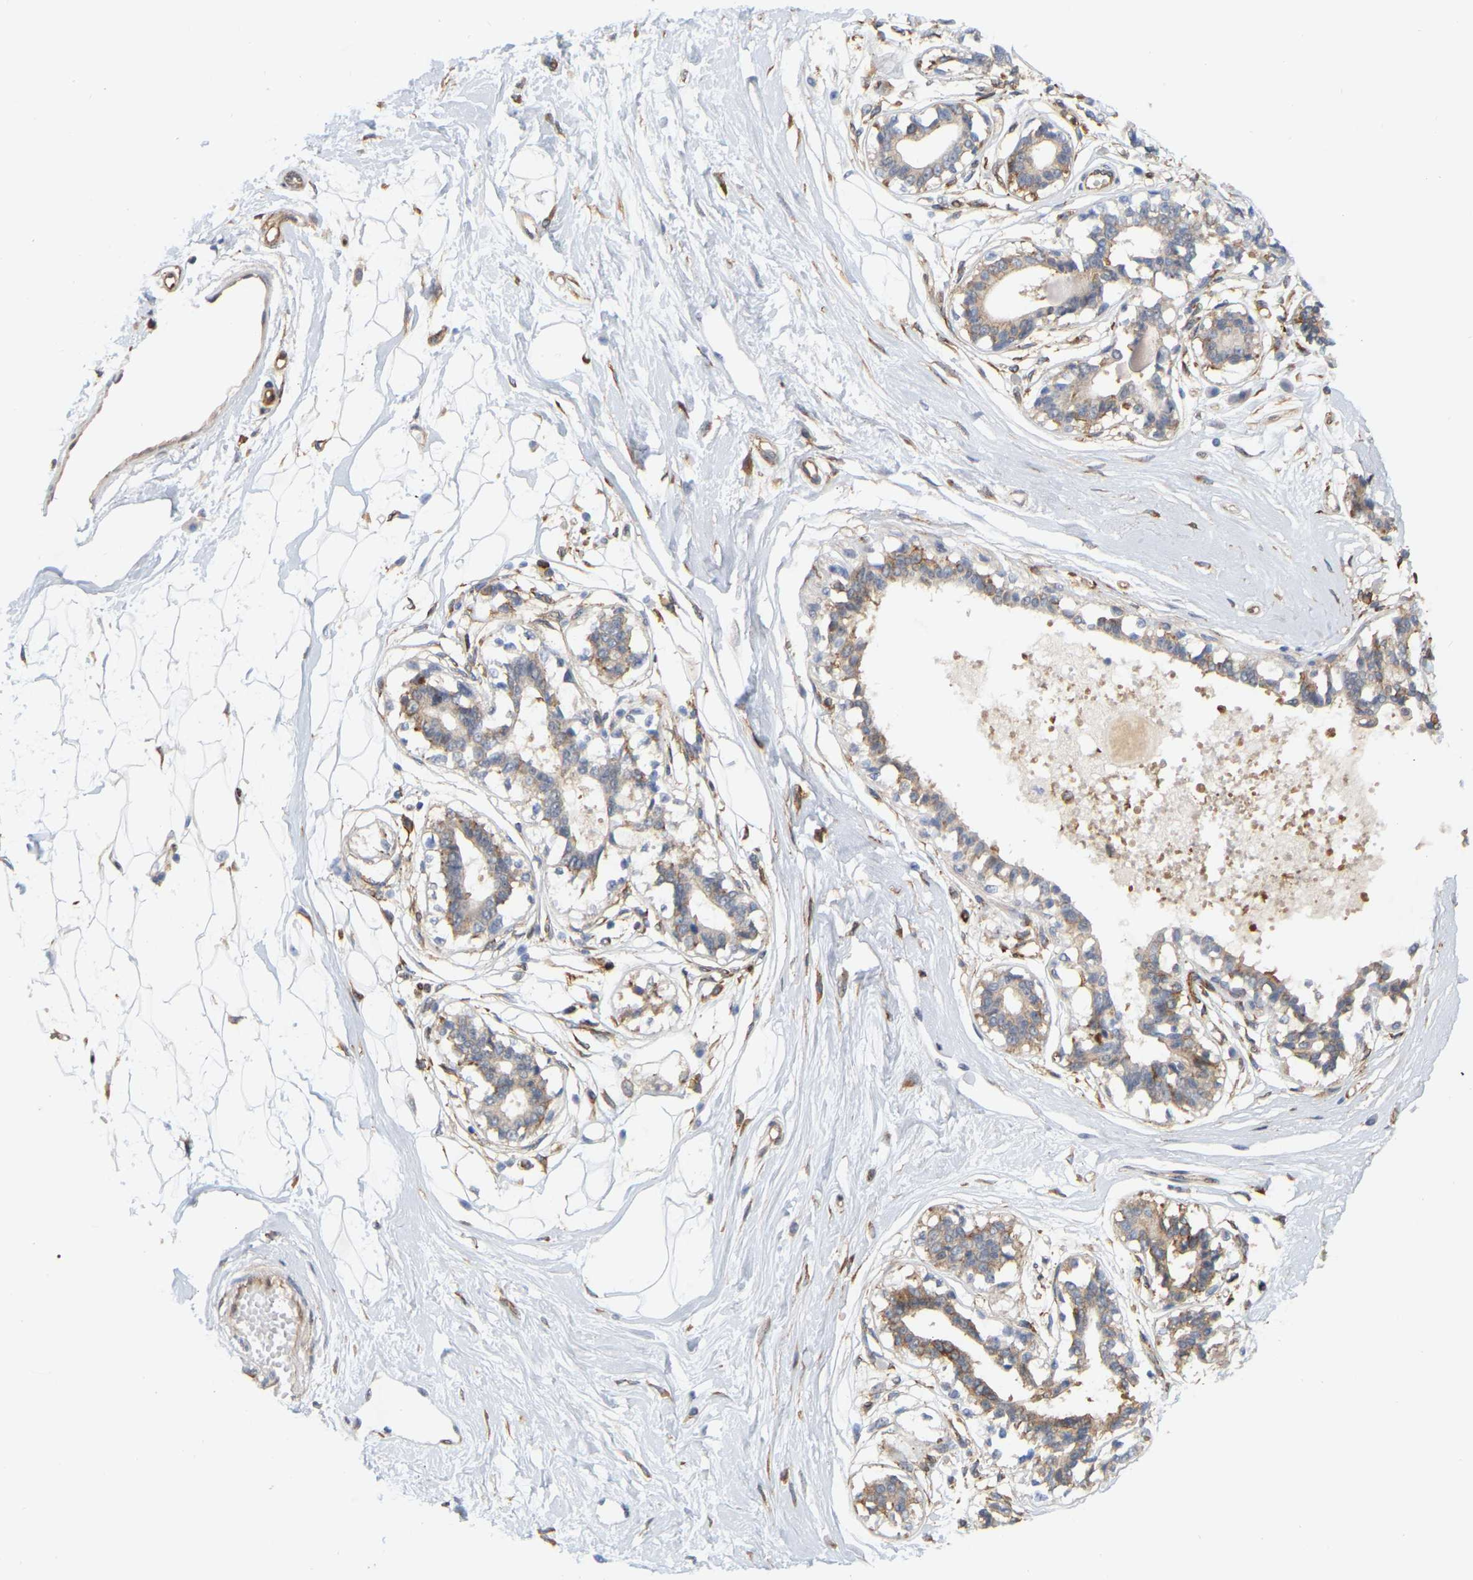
{"staining": {"intensity": "negative", "quantity": "none", "location": "none"}, "tissue": "breast", "cell_type": "Adipocytes", "image_type": "normal", "snomed": [{"axis": "morphology", "description": "Normal tissue, NOS"}, {"axis": "topography", "description": "Breast"}], "caption": "Immunohistochemistry (IHC) micrograph of normal breast: breast stained with DAB shows no significant protein staining in adipocytes.", "gene": "RAPH1", "patient": {"sex": "female", "age": 45}}